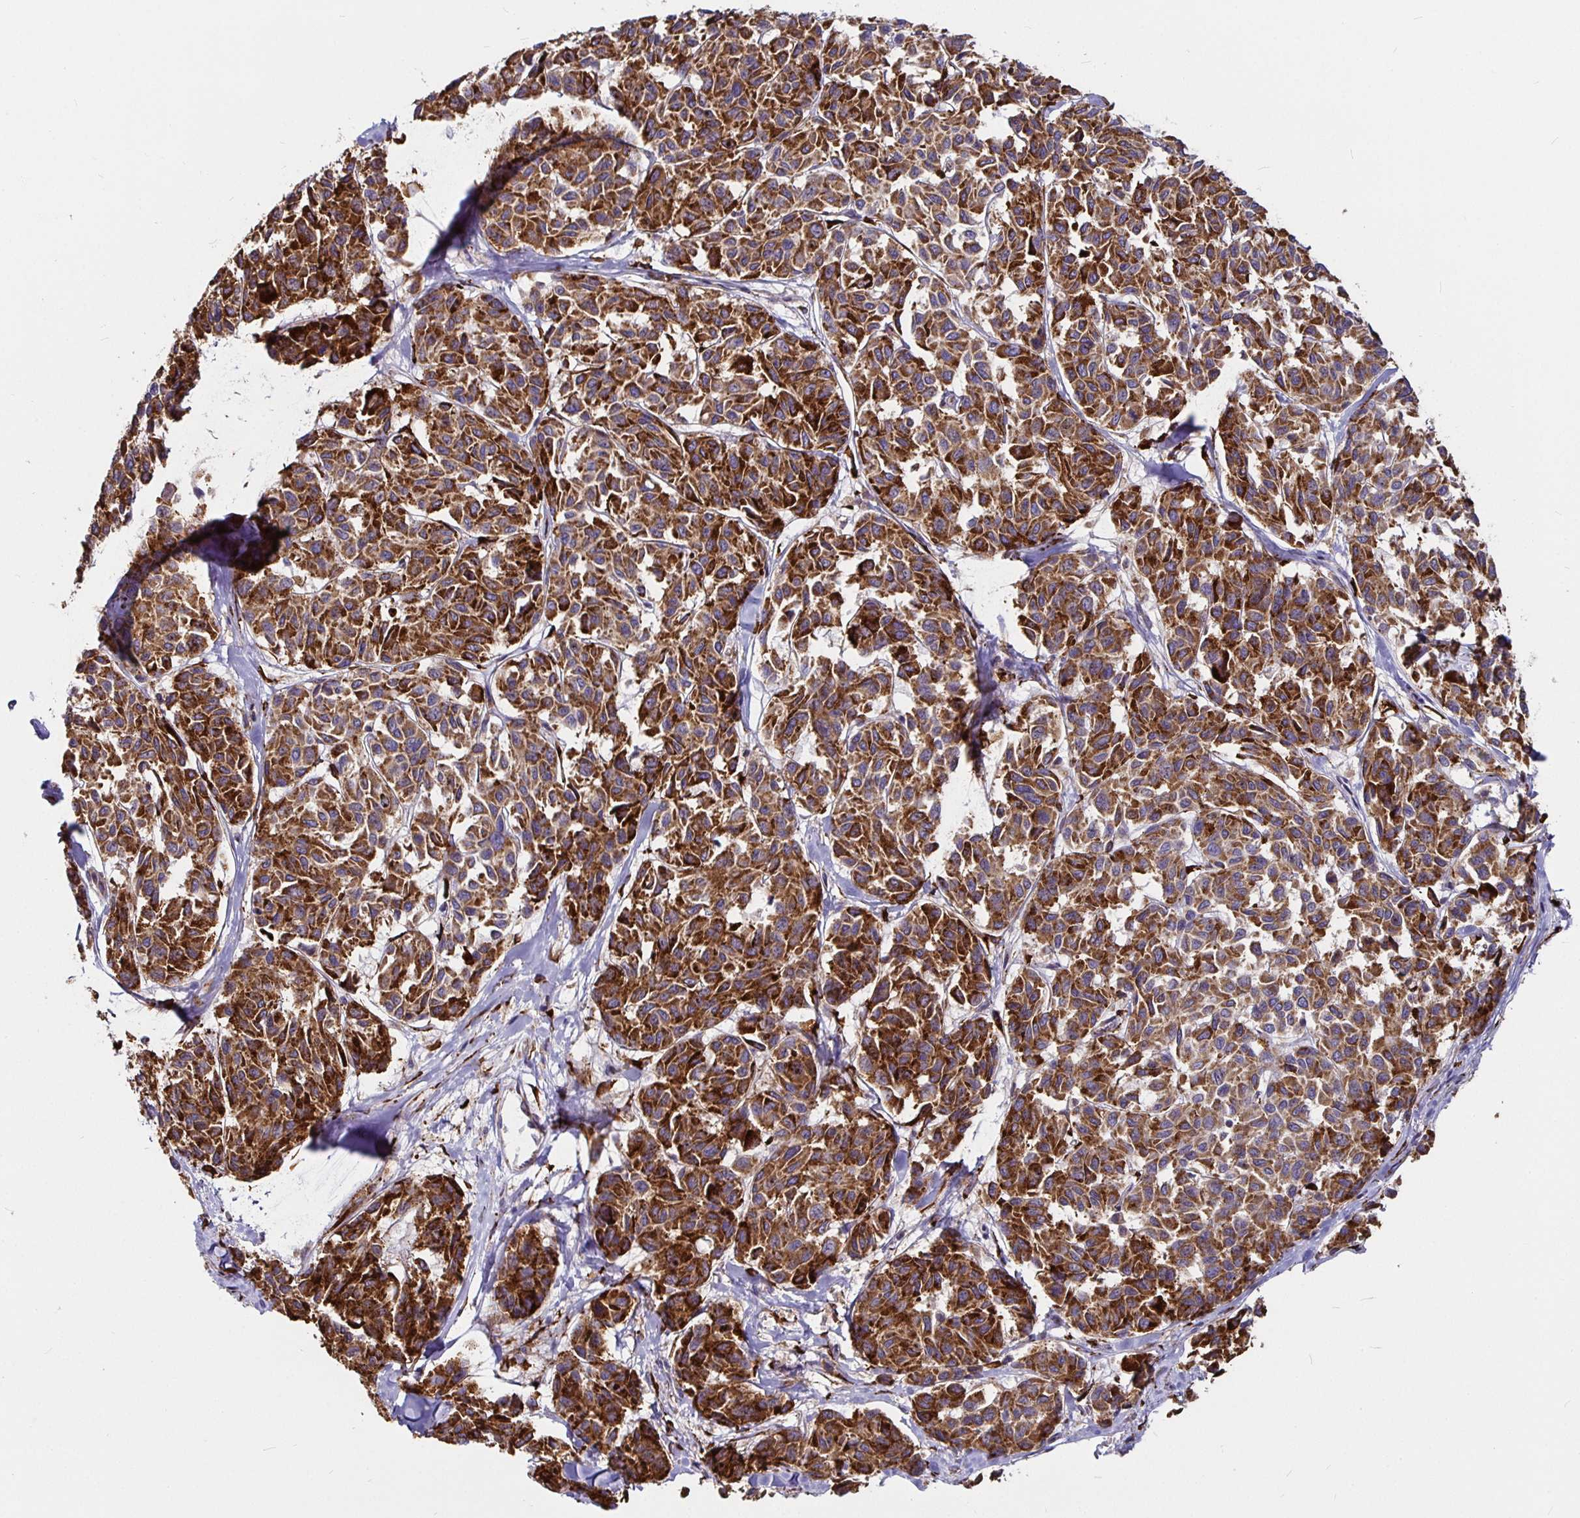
{"staining": {"intensity": "strong", "quantity": ">75%", "location": "cytoplasmic/membranous"}, "tissue": "melanoma", "cell_type": "Tumor cells", "image_type": "cancer", "snomed": [{"axis": "morphology", "description": "Malignant melanoma, NOS"}, {"axis": "topography", "description": "Skin"}], "caption": "An immunohistochemistry histopathology image of neoplastic tissue is shown. Protein staining in brown highlights strong cytoplasmic/membranous positivity in malignant melanoma within tumor cells.", "gene": "P4HA2", "patient": {"sex": "female", "age": 66}}